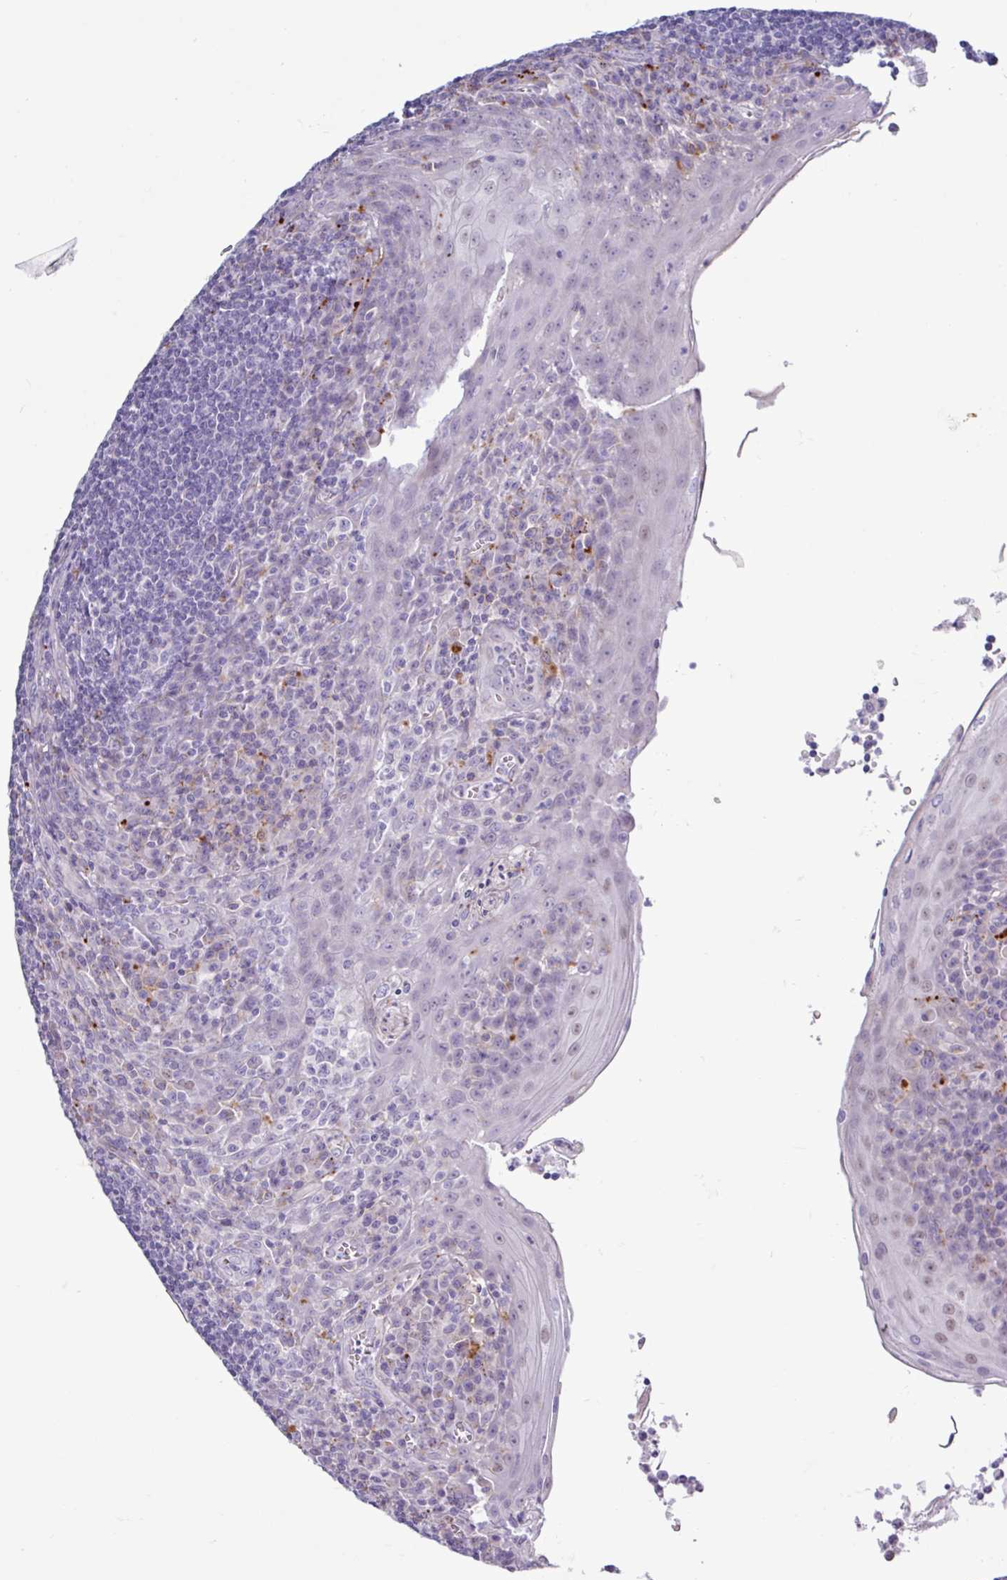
{"staining": {"intensity": "negative", "quantity": "none", "location": "none"}, "tissue": "tonsil", "cell_type": "Germinal center cells", "image_type": "normal", "snomed": [{"axis": "morphology", "description": "Normal tissue, NOS"}, {"axis": "topography", "description": "Tonsil"}], "caption": "A high-resolution histopathology image shows immunohistochemistry (IHC) staining of unremarkable tonsil, which demonstrates no significant staining in germinal center cells. The staining was performed using DAB (3,3'-diaminobenzidine) to visualize the protein expression in brown, while the nuclei were stained in blue with hematoxylin (Magnification: 20x).", "gene": "AMIGO2", "patient": {"sex": "male", "age": 27}}